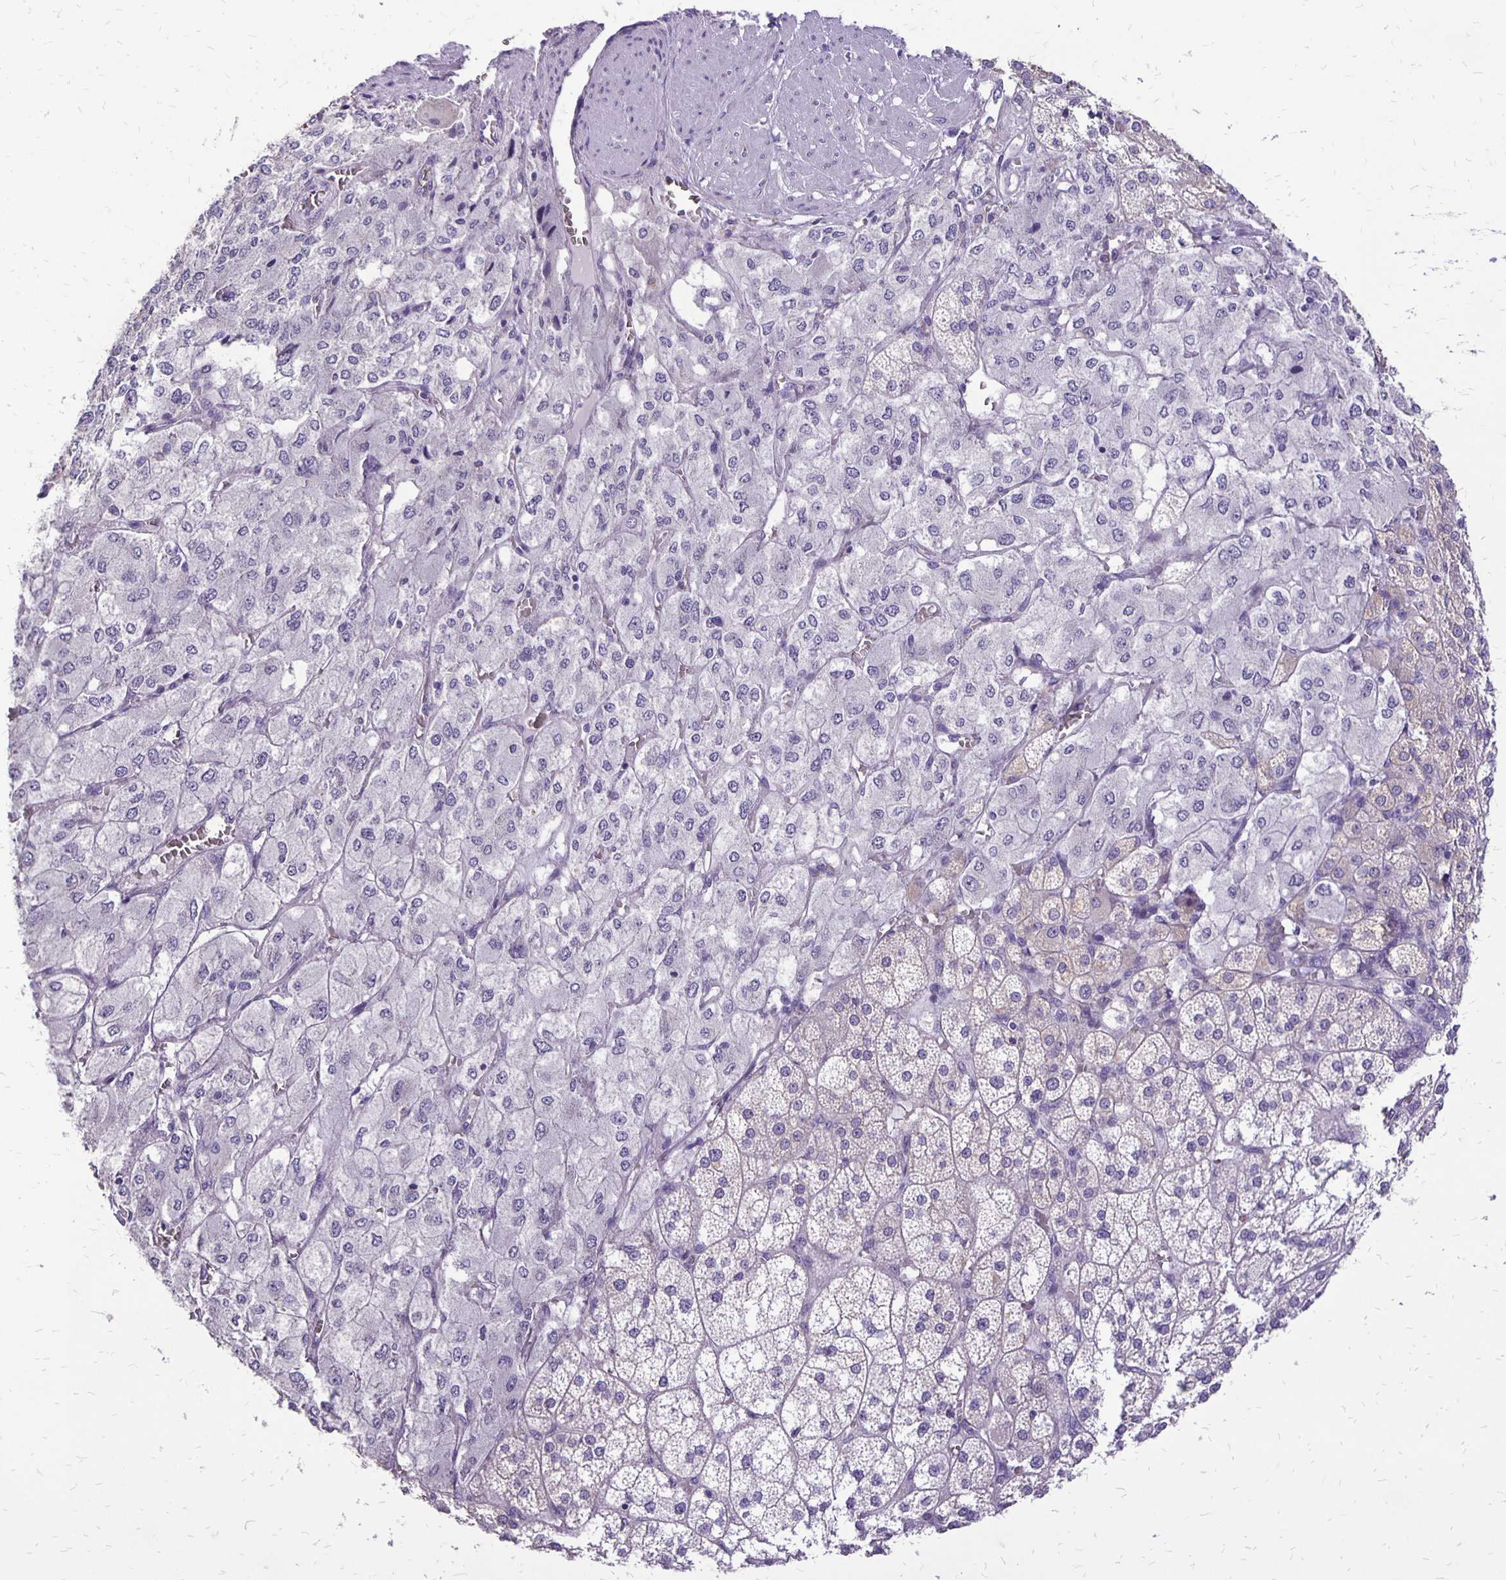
{"staining": {"intensity": "weak", "quantity": "<25%", "location": "cytoplasmic/membranous"}, "tissue": "adrenal gland", "cell_type": "Glandular cells", "image_type": "normal", "snomed": [{"axis": "morphology", "description": "Normal tissue, NOS"}, {"axis": "topography", "description": "Adrenal gland"}], "caption": "A high-resolution image shows immunohistochemistry staining of benign adrenal gland, which exhibits no significant positivity in glandular cells.", "gene": "ANKRD45", "patient": {"sex": "female", "age": 60}}